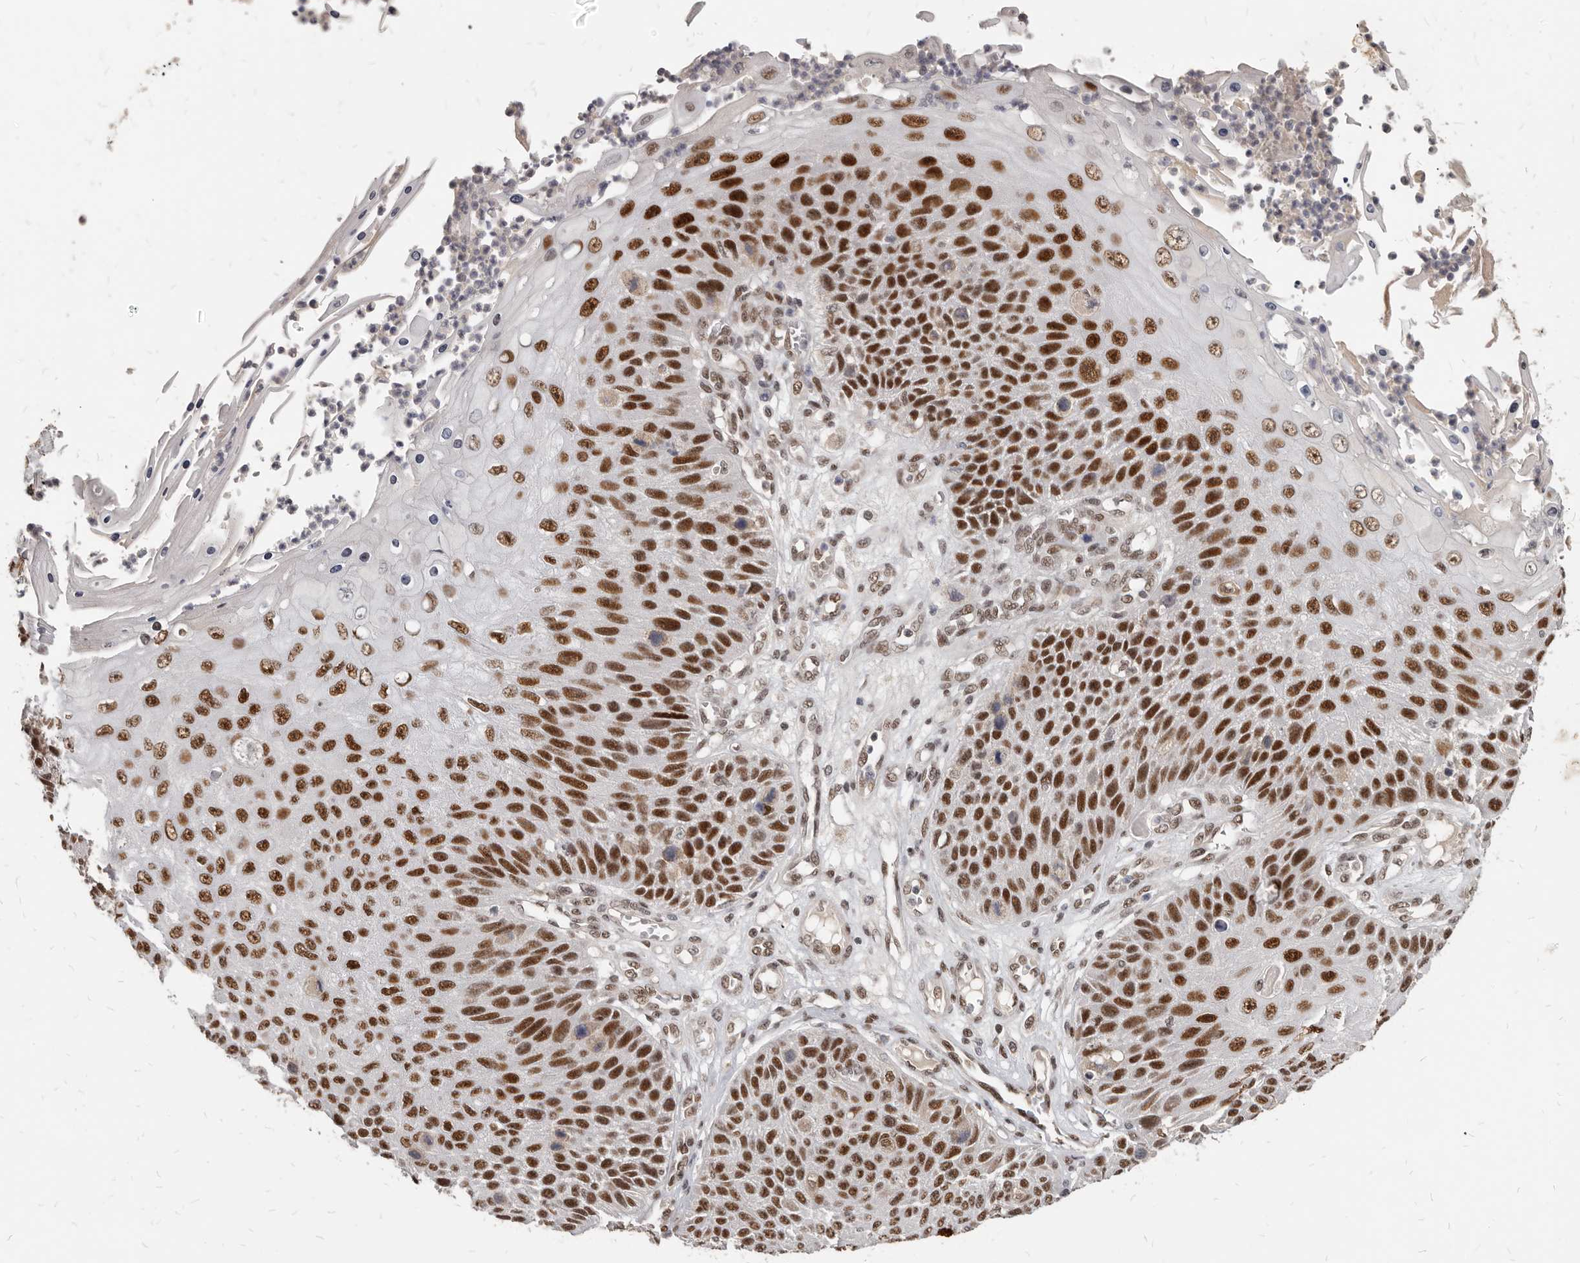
{"staining": {"intensity": "strong", "quantity": ">75%", "location": "nuclear"}, "tissue": "skin cancer", "cell_type": "Tumor cells", "image_type": "cancer", "snomed": [{"axis": "morphology", "description": "Squamous cell carcinoma, NOS"}, {"axis": "topography", "description": "Skin"}], "caption": "A photomicrograph showing strong nuclear staining in approximately >75% of tumor cells in skin squamous cell carcinoma, as visualized by brown immunohistochemical staining.", "gene": "ATF5", "patient": {"sex": "female", "age": 88}}